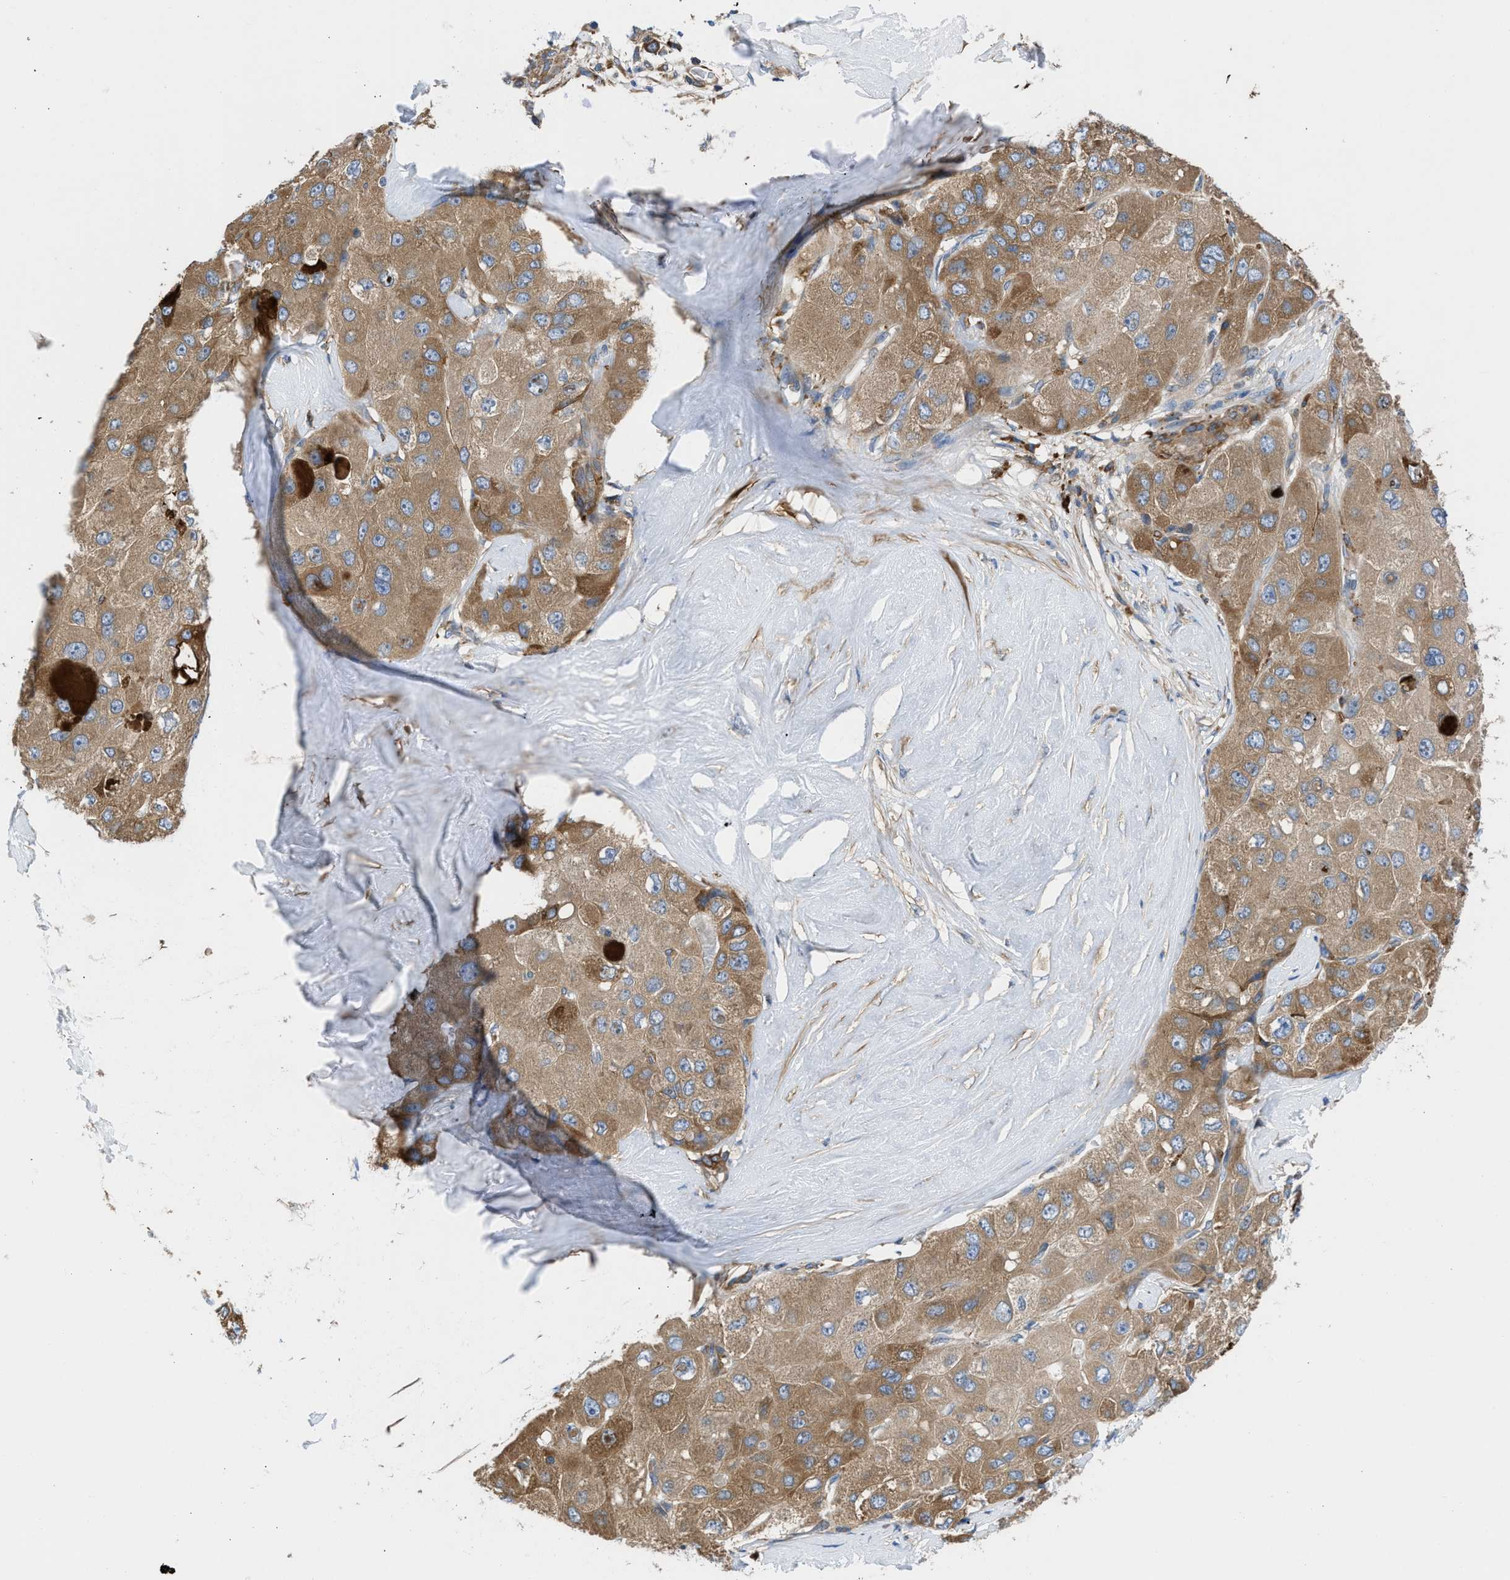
{"staining": {"intensity": "moderate", "quantity": ">75%", "location": "cytoplasmic/membranous"}, "tissue": "liver cancer", "cell_type": "Tumor cells", "image_type": "cancer", "snomed": [{"axis": "morphology", "description": "Carcinoma, Hepatocellular, NOS"}, {"axis": "topography", "description": "Liver"}], "caption": "IHC of hepatocellular carcinoma (liver) exhibits medium levels of moderate cytoplasmic/membranous expression in about >75% of tumor cells. (Stains: DAB (3,3'-diaminobenzidine) in brown, nuclei in blue, Microscopy: brightfield microscopy at high magnification).", "gene": "CHKB", "patient": {"sex": "male", "age": 80}}